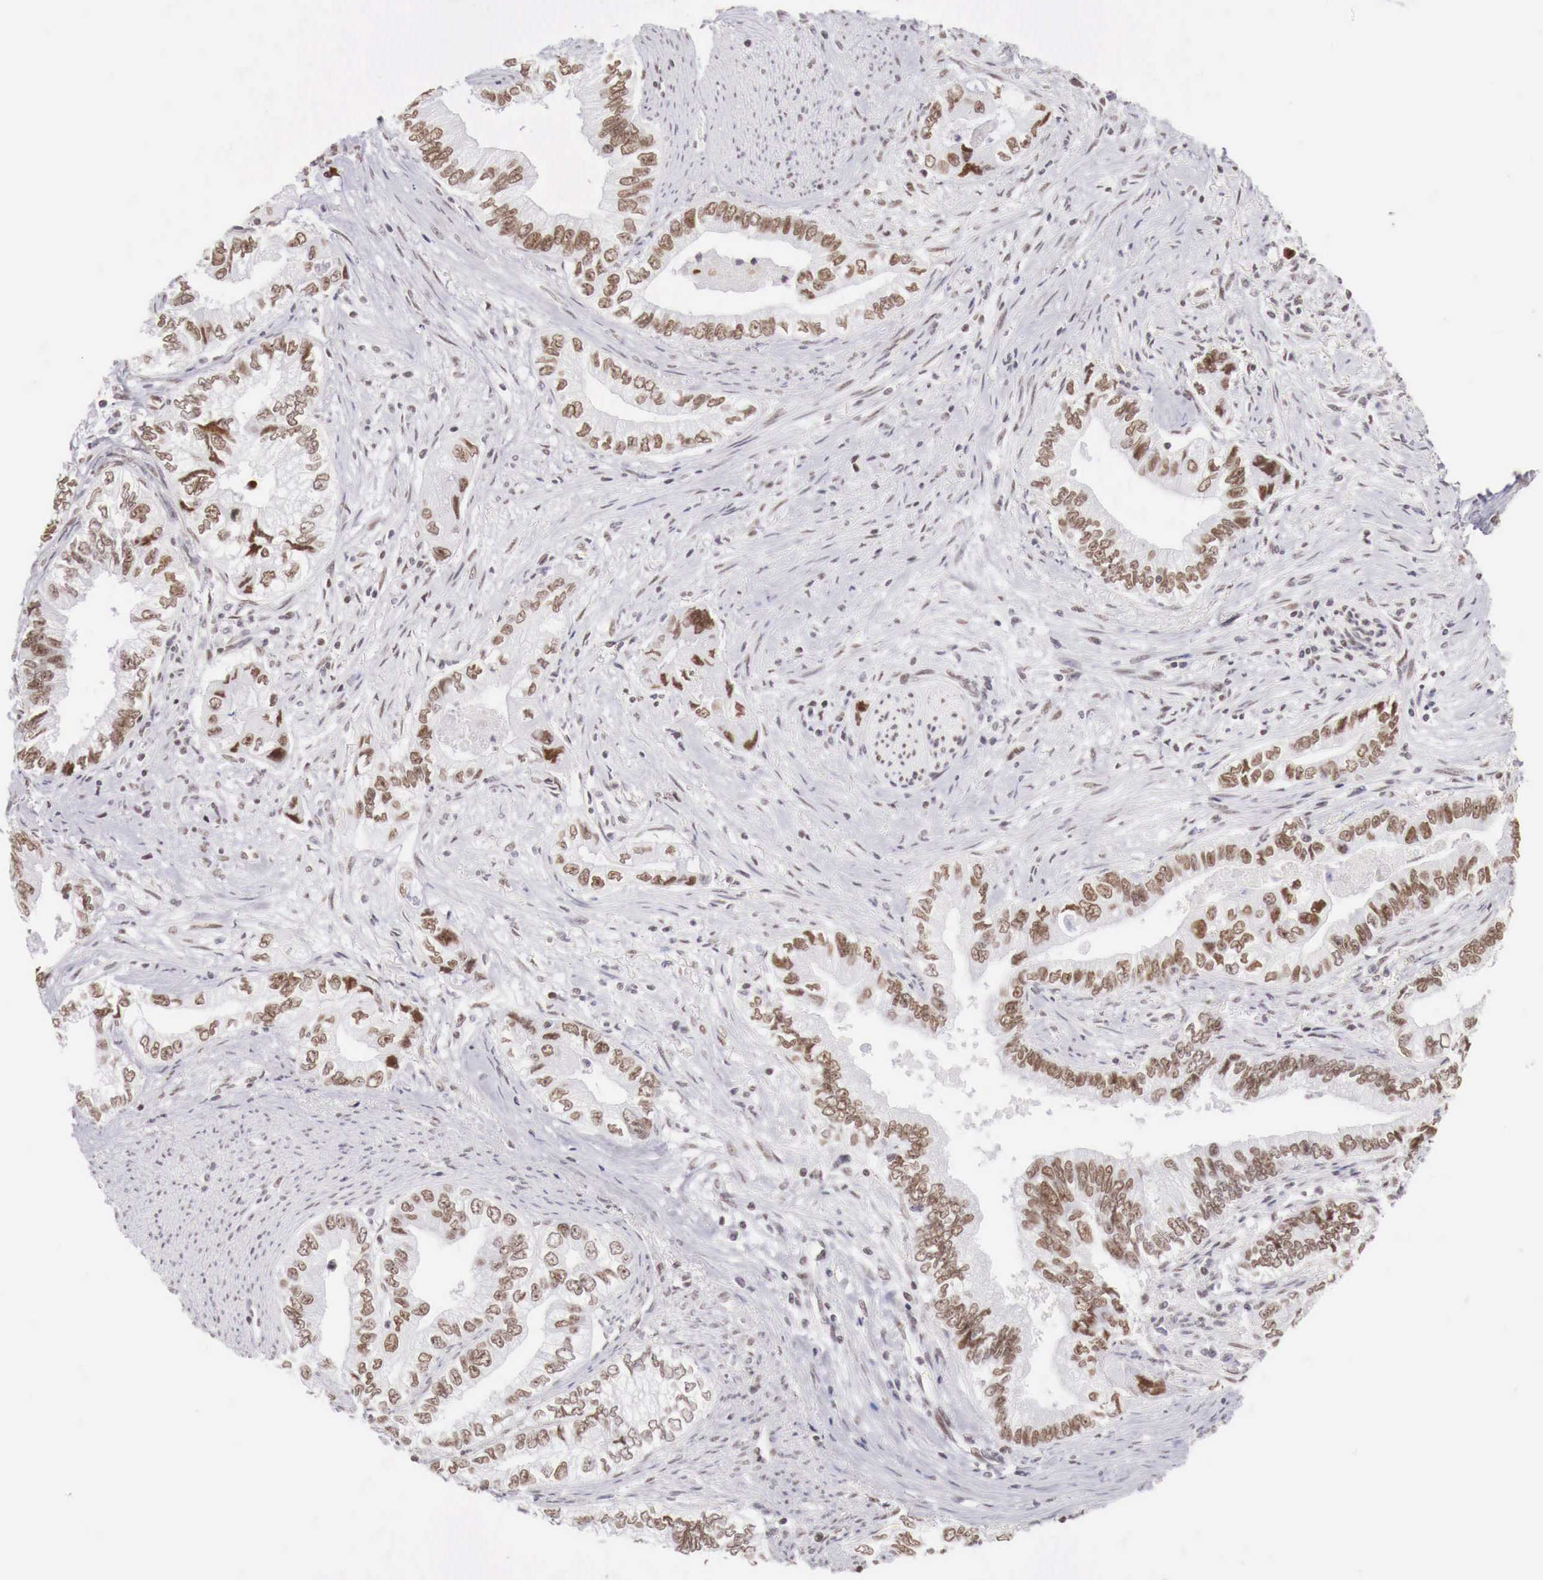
{"staining": {"intensity": "weak", "quantity": "25%-75%", "location": "nuclear"}, "tissue": "pancreatic cancer", "cell_type": "Tumor cells", "image_type": "cancer", "snomed": [{"axis": "morphology", "description": "Adenocarcinoma, NOS"}, {"axis": "topography", "description": "Pancreas"}, {"axis": "topography", "description": "Stomach, upper"}], "caption": "Tumor cells demonstrate low levels of weak nuclear expression in approximately 25%-75% of cells in human pancreatic cancer (adenocarcinoma).", "gene": "PHF14", "patient": {"sex": "male", "age": 77}}